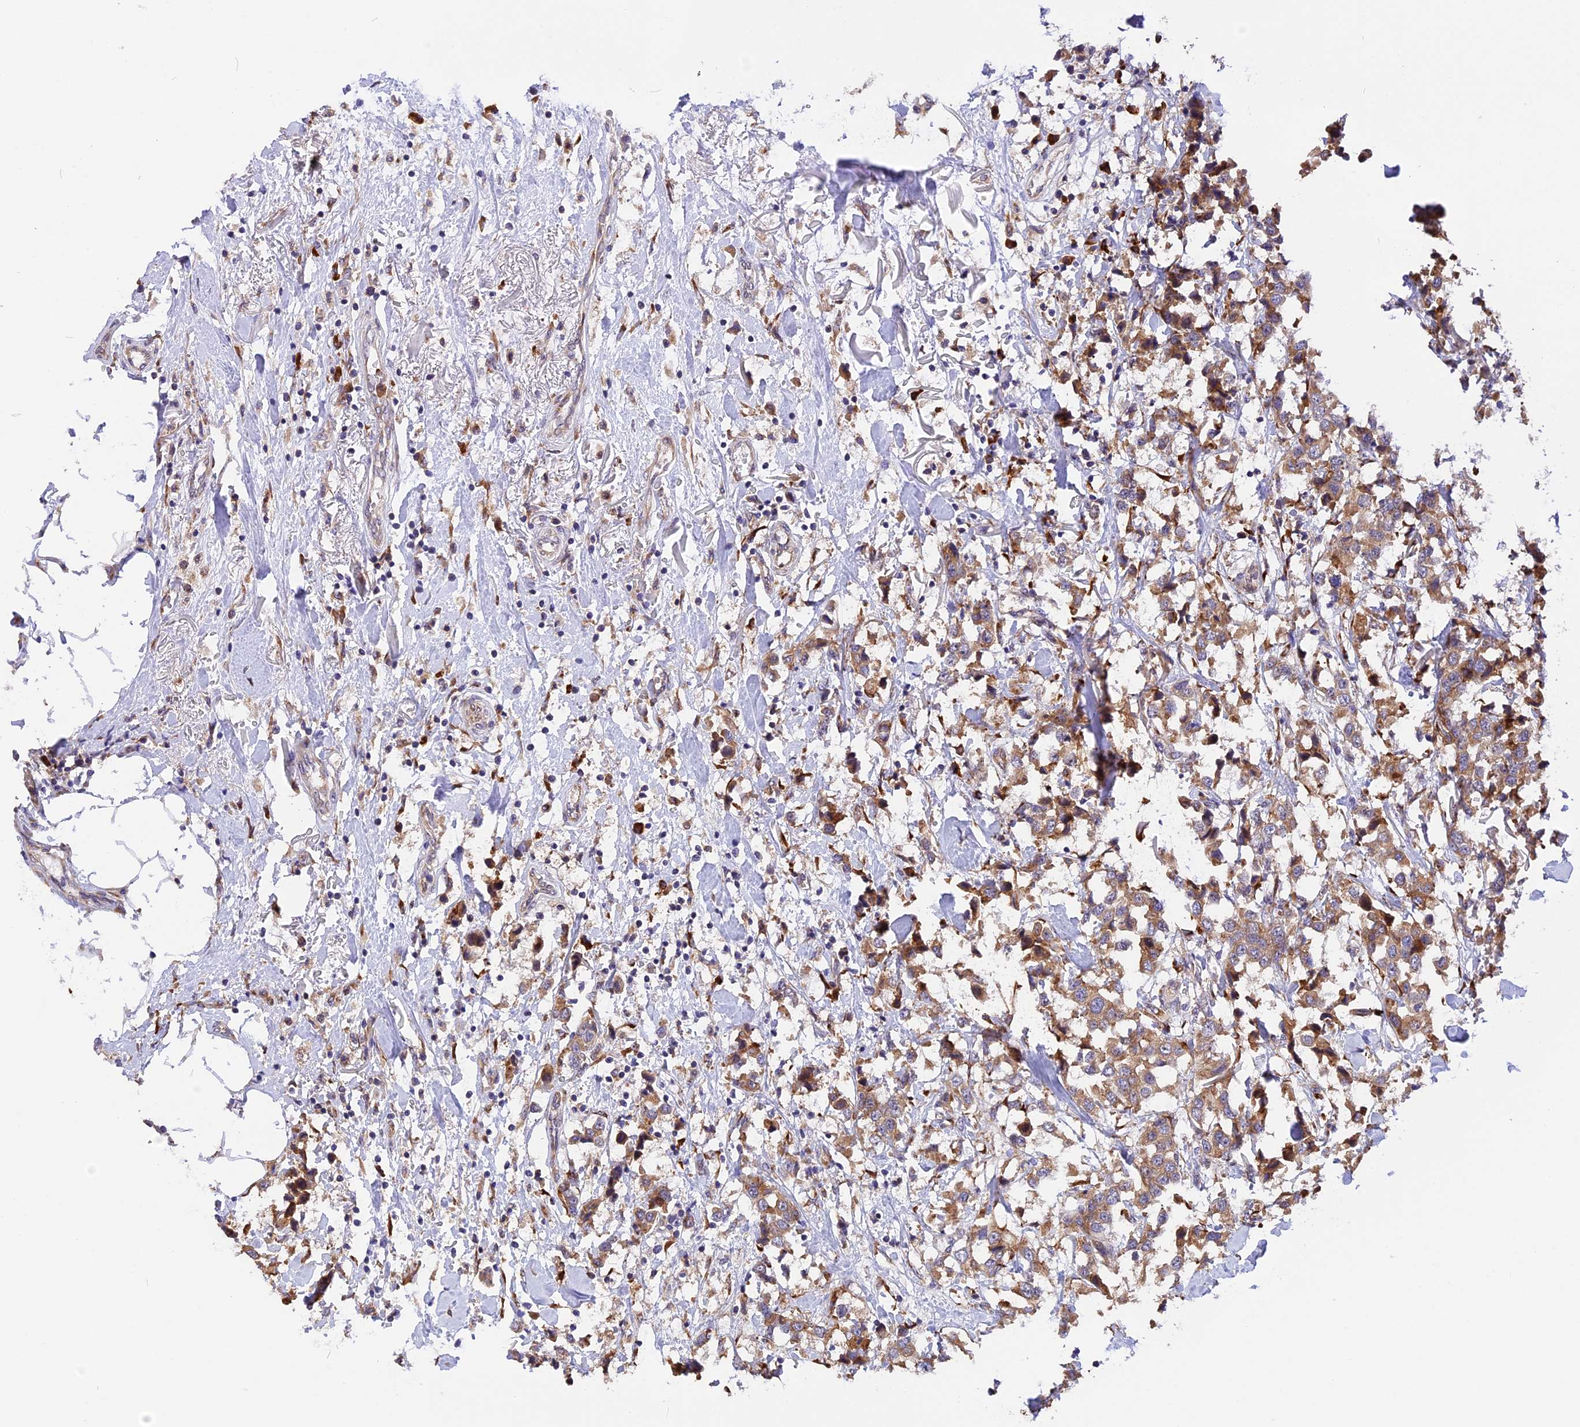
{"staining": {"intensity": "moderate", "quantity": ">75%", "location": "cytoplasmic/membranous"}, "tissue": "breast cancer", "cell_type": "Tumor cells", "image_type": "cancer", "snomed": [{"axis": "morphology", "description": "Duct carcinoma"}, {"axis": "topography", "description": "Breast"}], "caption": "Moderate cytoplasmic/membranous positivity for a protein is present in about >75% of tumor cells of breast cancer (invasive ductal carcinoma) using IHC.", "gene": "GNPTAB", "patient": {"sex": "female", "age": 80}}